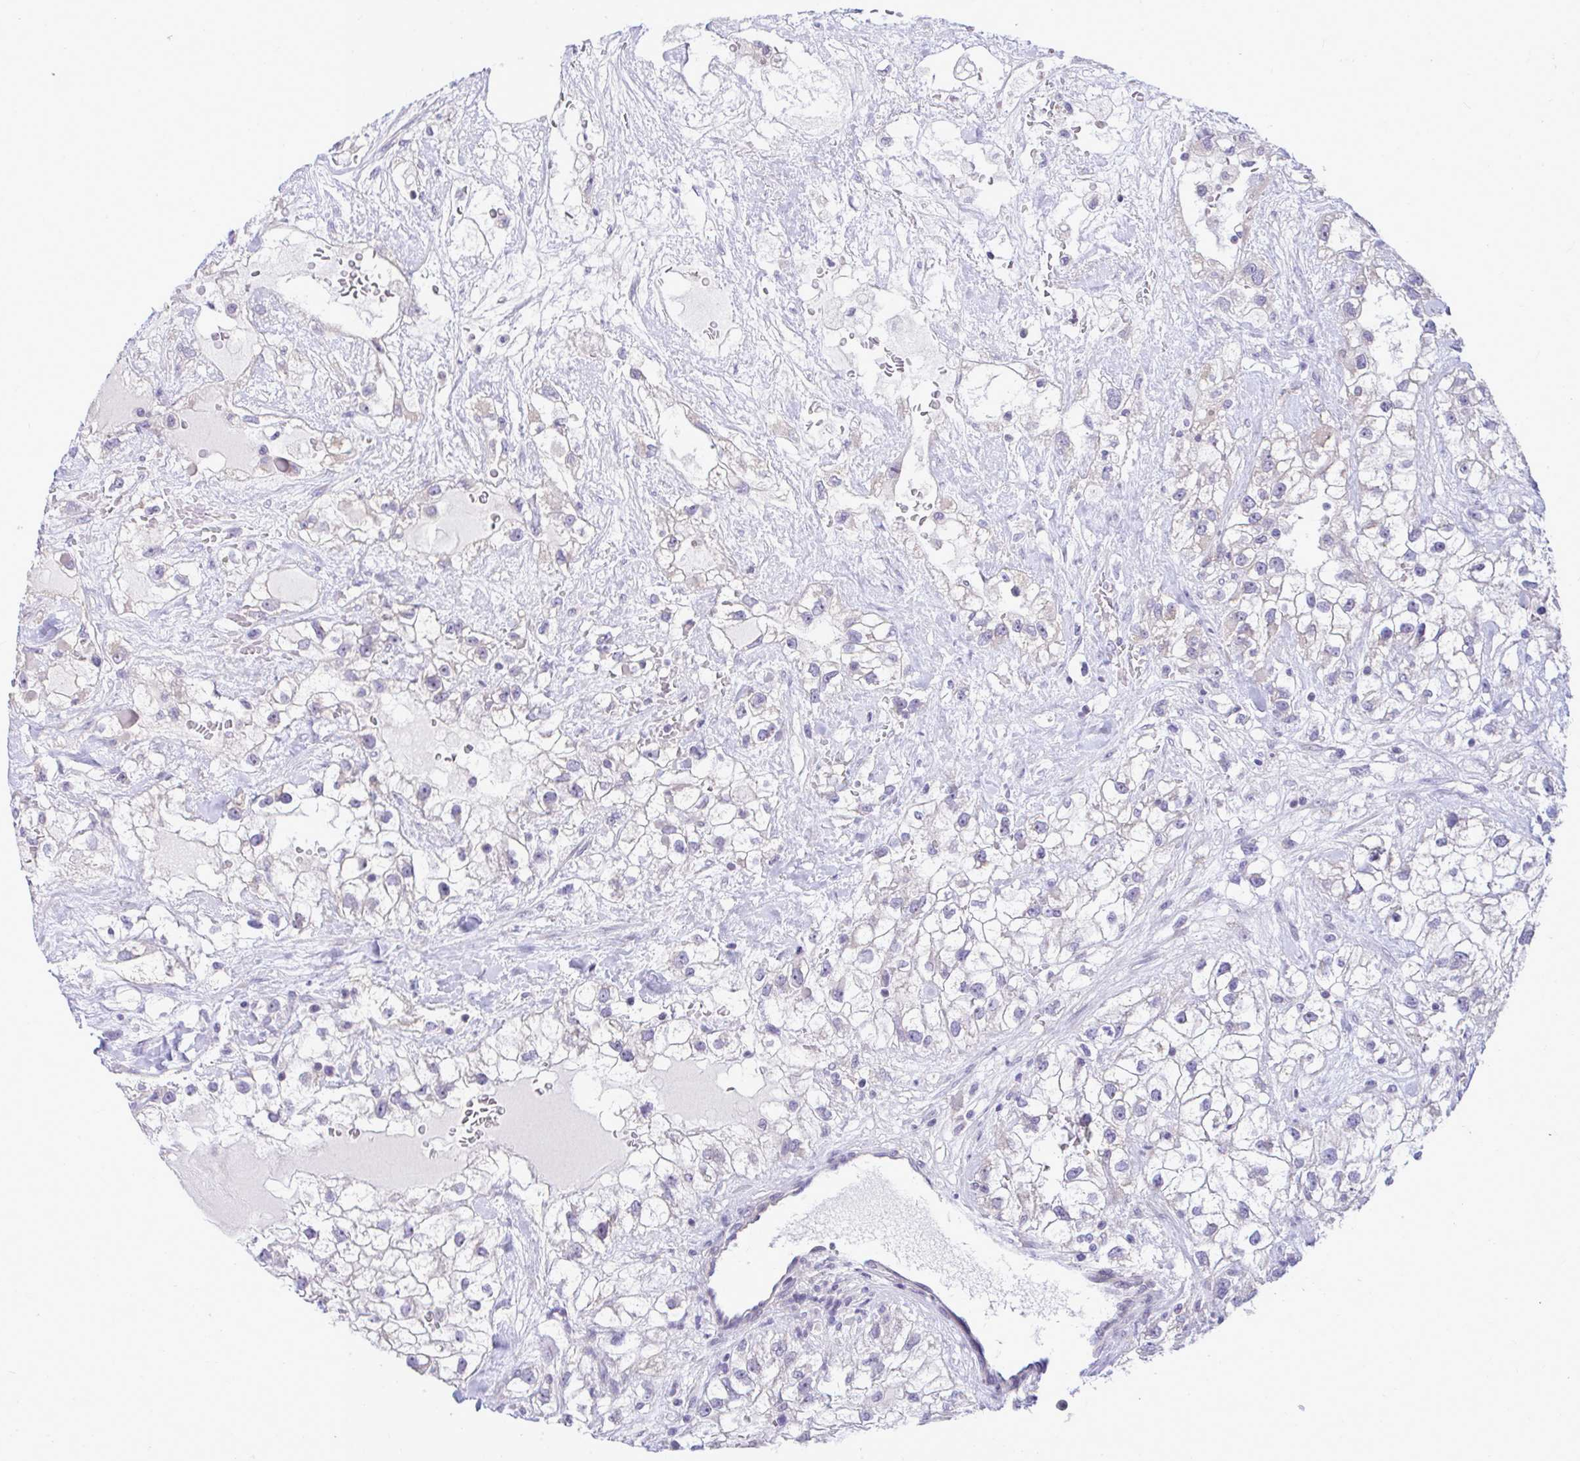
{"staining": {"intensity": "negative", "quantity": "none", "location": "none"}, "tissue": "renal cancer", "cell_type": "Tumor cells", "image_type": "cancer", "snomed": [{"axis": "morphology", "description": "Adenocarcinoma, NOS"}, {"axis": "topography", "description": "Kidney"}], "caption": "Tumor cells are negative for brown protein staining in renal cancer.", "gene": "PIGK", "patient": {"sex": "male", "age": 59}}